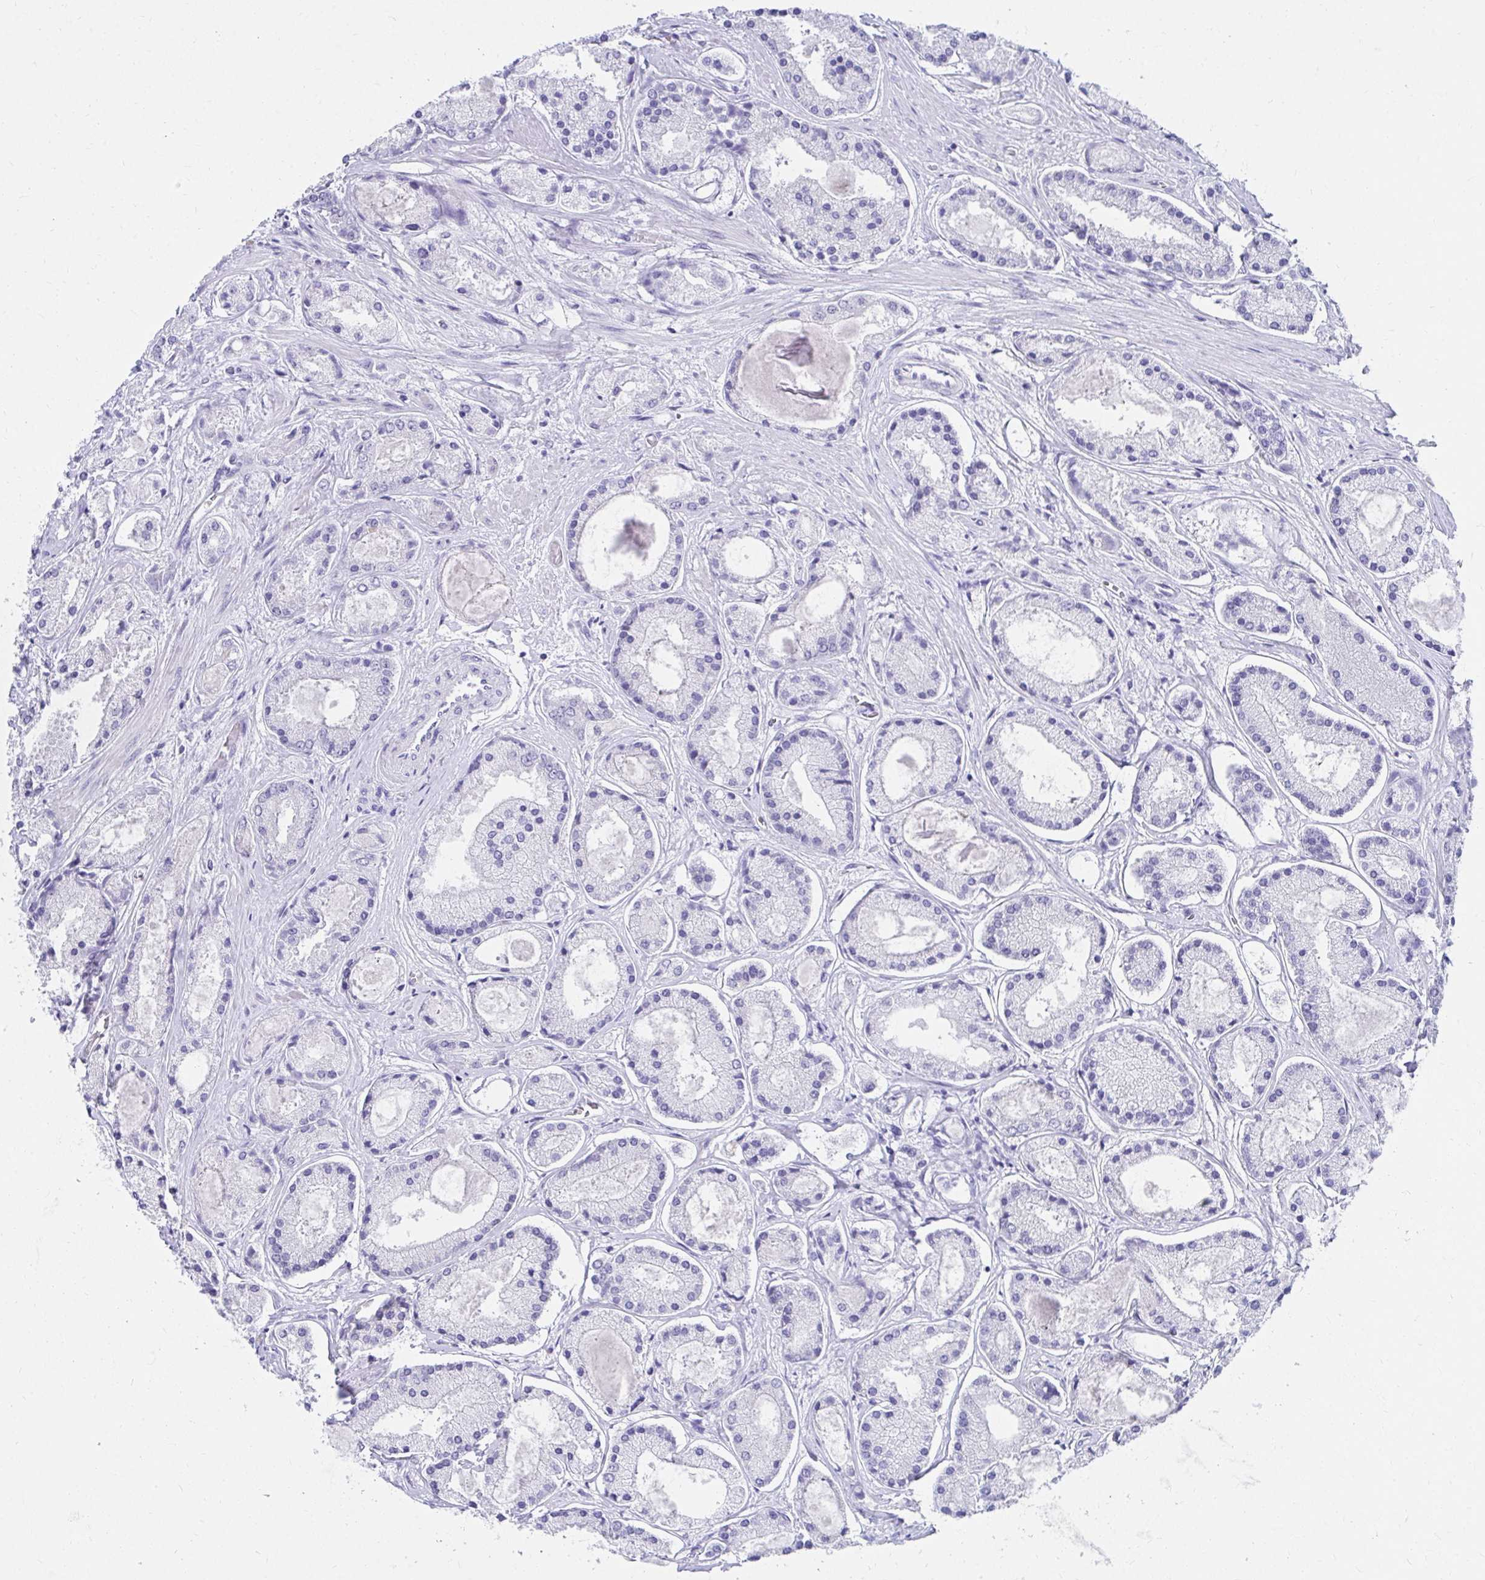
{"staining": {"intensity": "negative", "quantity": "none", "location": "none"}, "tissue": "prostate cancer", "cell_type": "Tumor cells", "image_type": "cancer", "snomed": [{"axis": "morphology", "description": "Adenocarcinoma, High grade"}, {"axis": "topography", "description": "Prostate"}], "caption": "There is no significant staining in tumor cells of prostate cancer (high-grade adenocarcinoma).", "gene": "C19orf81", "patient": {"sex": "male", "age": 67}}